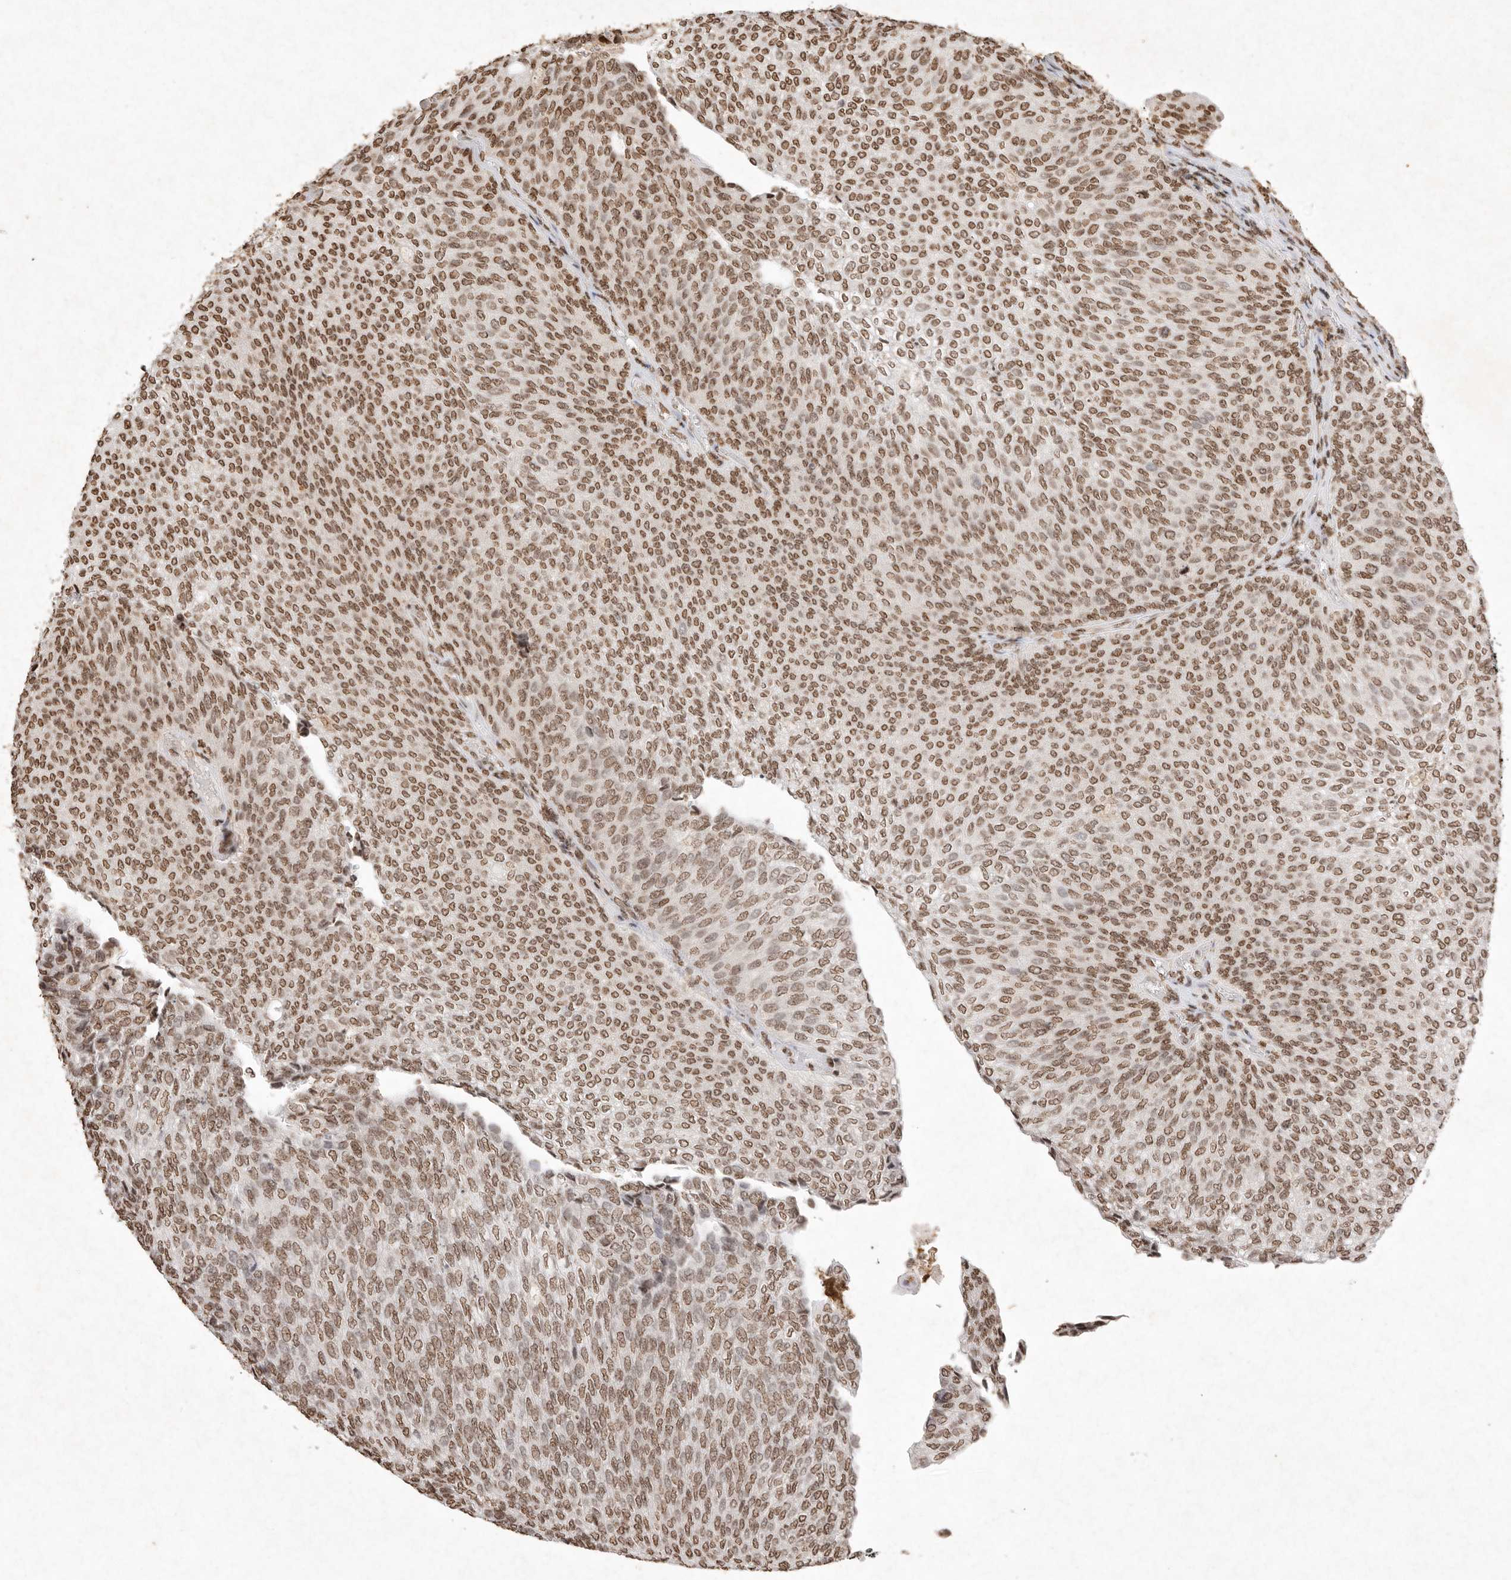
{"staining": {"intensity": "moderate", "quantity": ">75%", "location": "nuclear"}, "tissue": "urothelial cancer", "cell_type": "Tumor cells", "image_type": "cancer", "snomed": [{"axis": "morphology", "description": "Urothelial carcinoma, Low grade"}, {"axis": "topography", "description": "Urinary bladder"}], "caption": "Tumor cells exhibit medium levels of moderate nuclear expression in approximately >75% of cells in urothelial cancer.", "gene": "NKX3-2", "patient": {"sex": "female", "age": 79}}